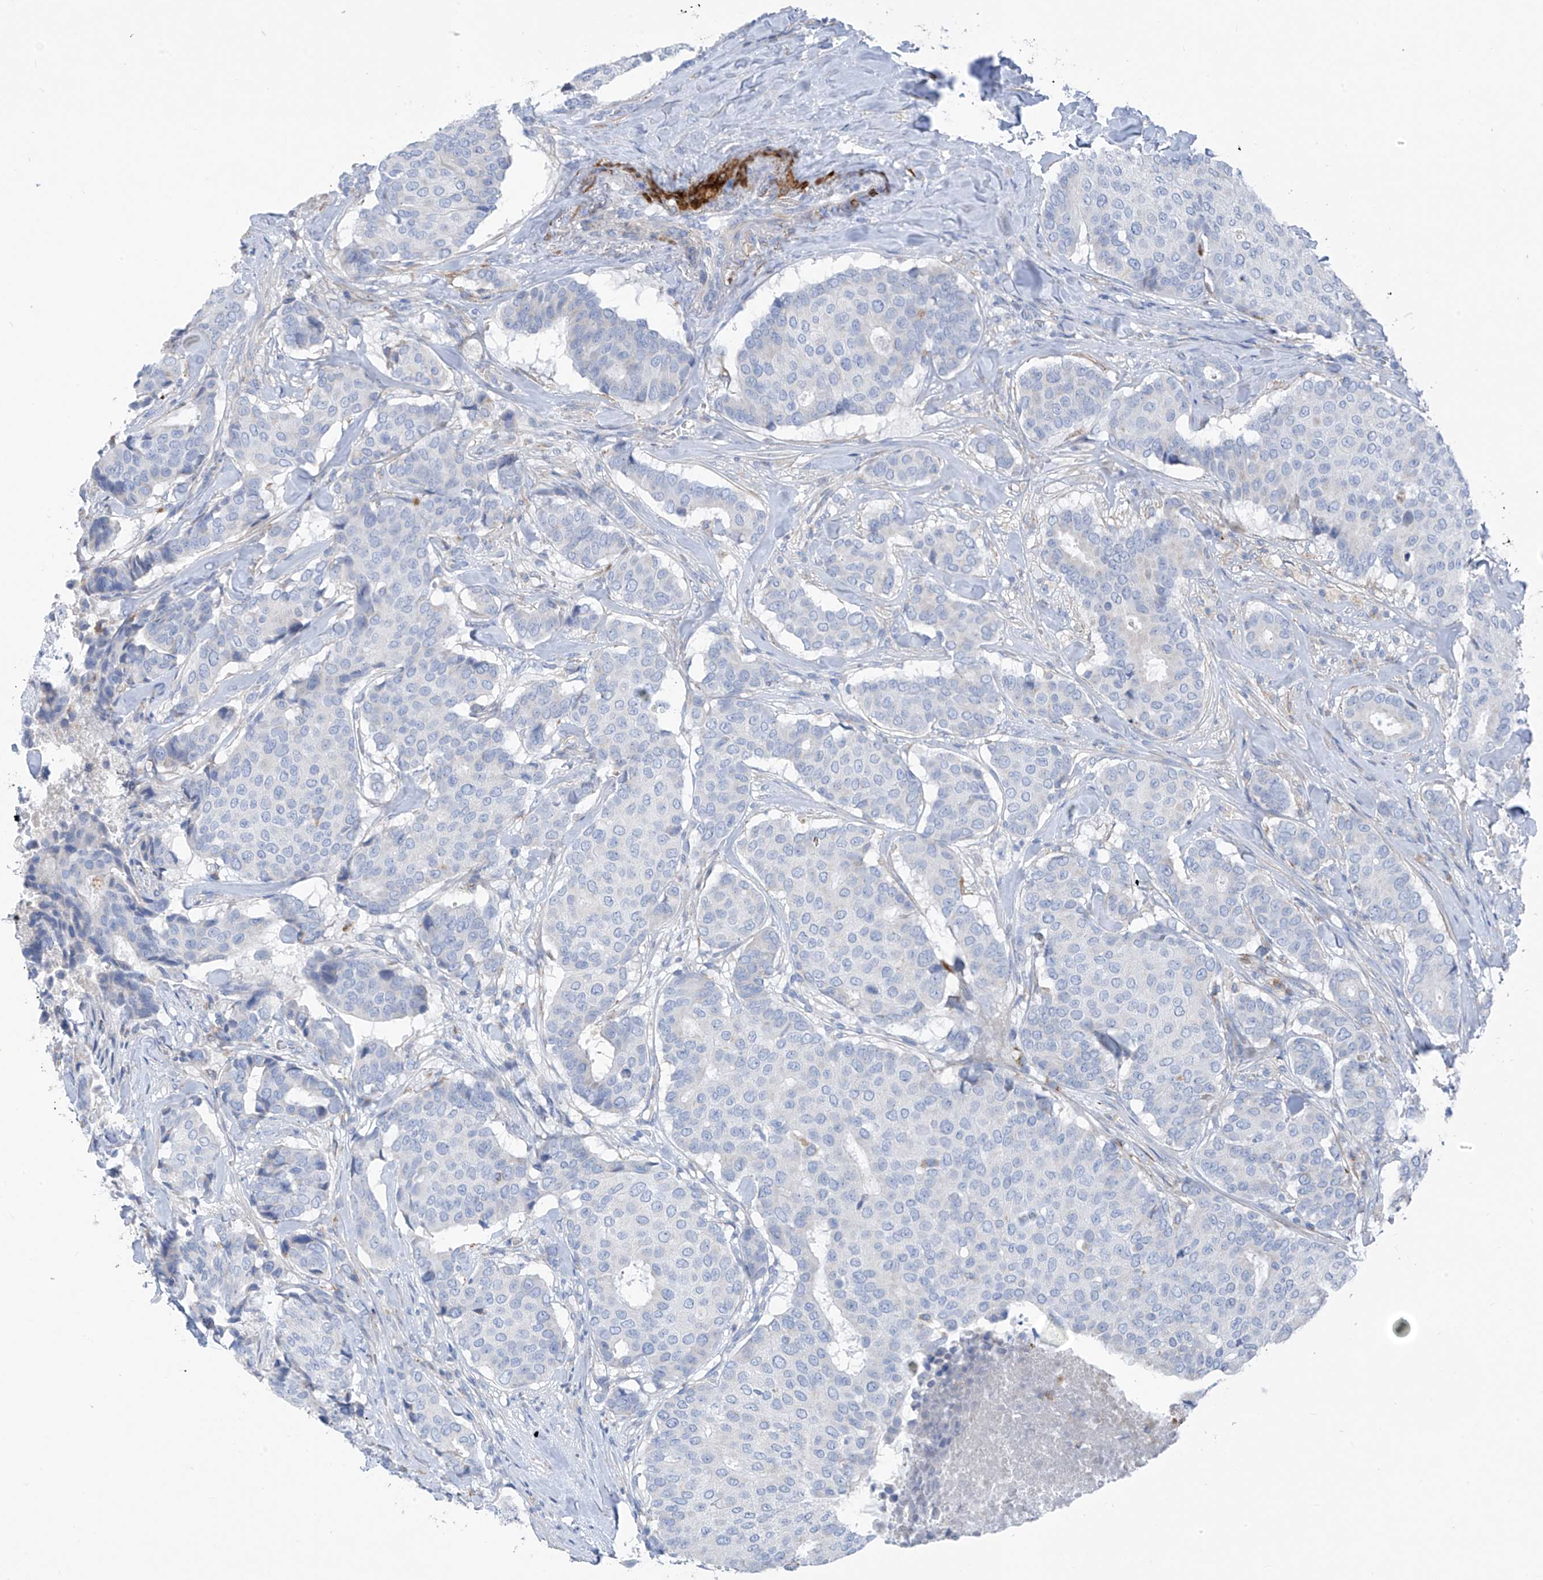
{"staining": {"intensity": "negative", "quantity": "none", "location": "none"}, "tissue": "breast cancer", "cell_type": "Tumor cells", "image_type": "cancer", "snomed": [{"axis": "morphology", "description": "Duct carcinoma"}, {"axis": "topography", "description": "Breast"}], "caption": "DAB immunohistochemical staining of breast cancer exhibits no significant staining in tumor cells.", "gene": "GLMP", "patient": {"sex": "female", "age": 75}}